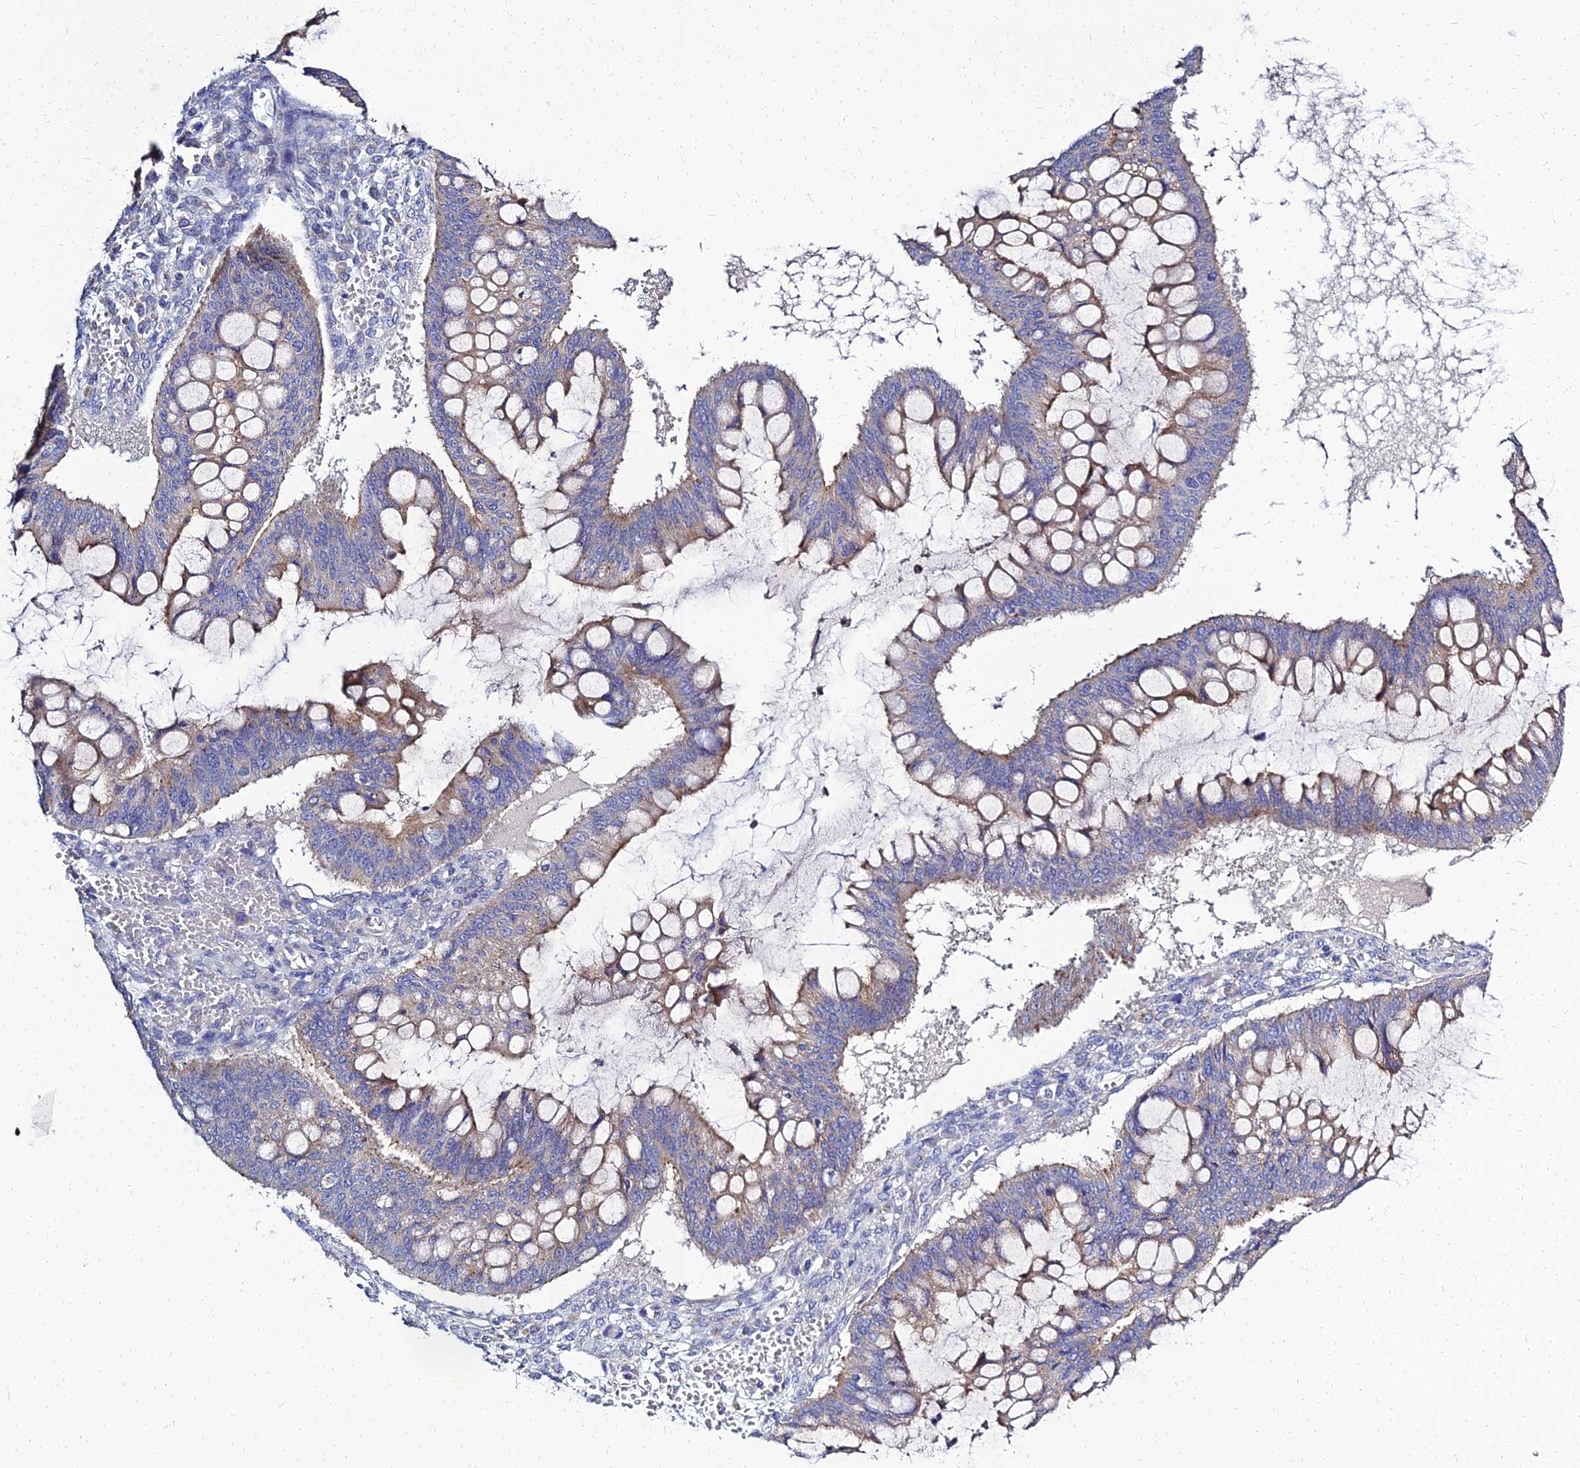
{"staining": {"intensity": "moderate", "quantity": "25%-75%", "location": "cytoplasmic/membranous"}, "tissue": "ovarian cancer", "cell_type": "Tumor cells", "image_type": "cancer", "snomed": [{"axis": "morphology", "description": "Cystadenocarcinoma, mucinous, NOS"}, {"axis": "topography", "description": "Ovary"}], "caption": "A high-resolution image shows immunohistochemistry (IHC) staining of ovarian cancer (mucinous cystadenocarcinoma), which demonstrates moderate cytoplasmic/membranous staining in approximately 25%-75% of tumor cells.", "gene": "NPY", "patient": {"sex": "female", "age": 73}}